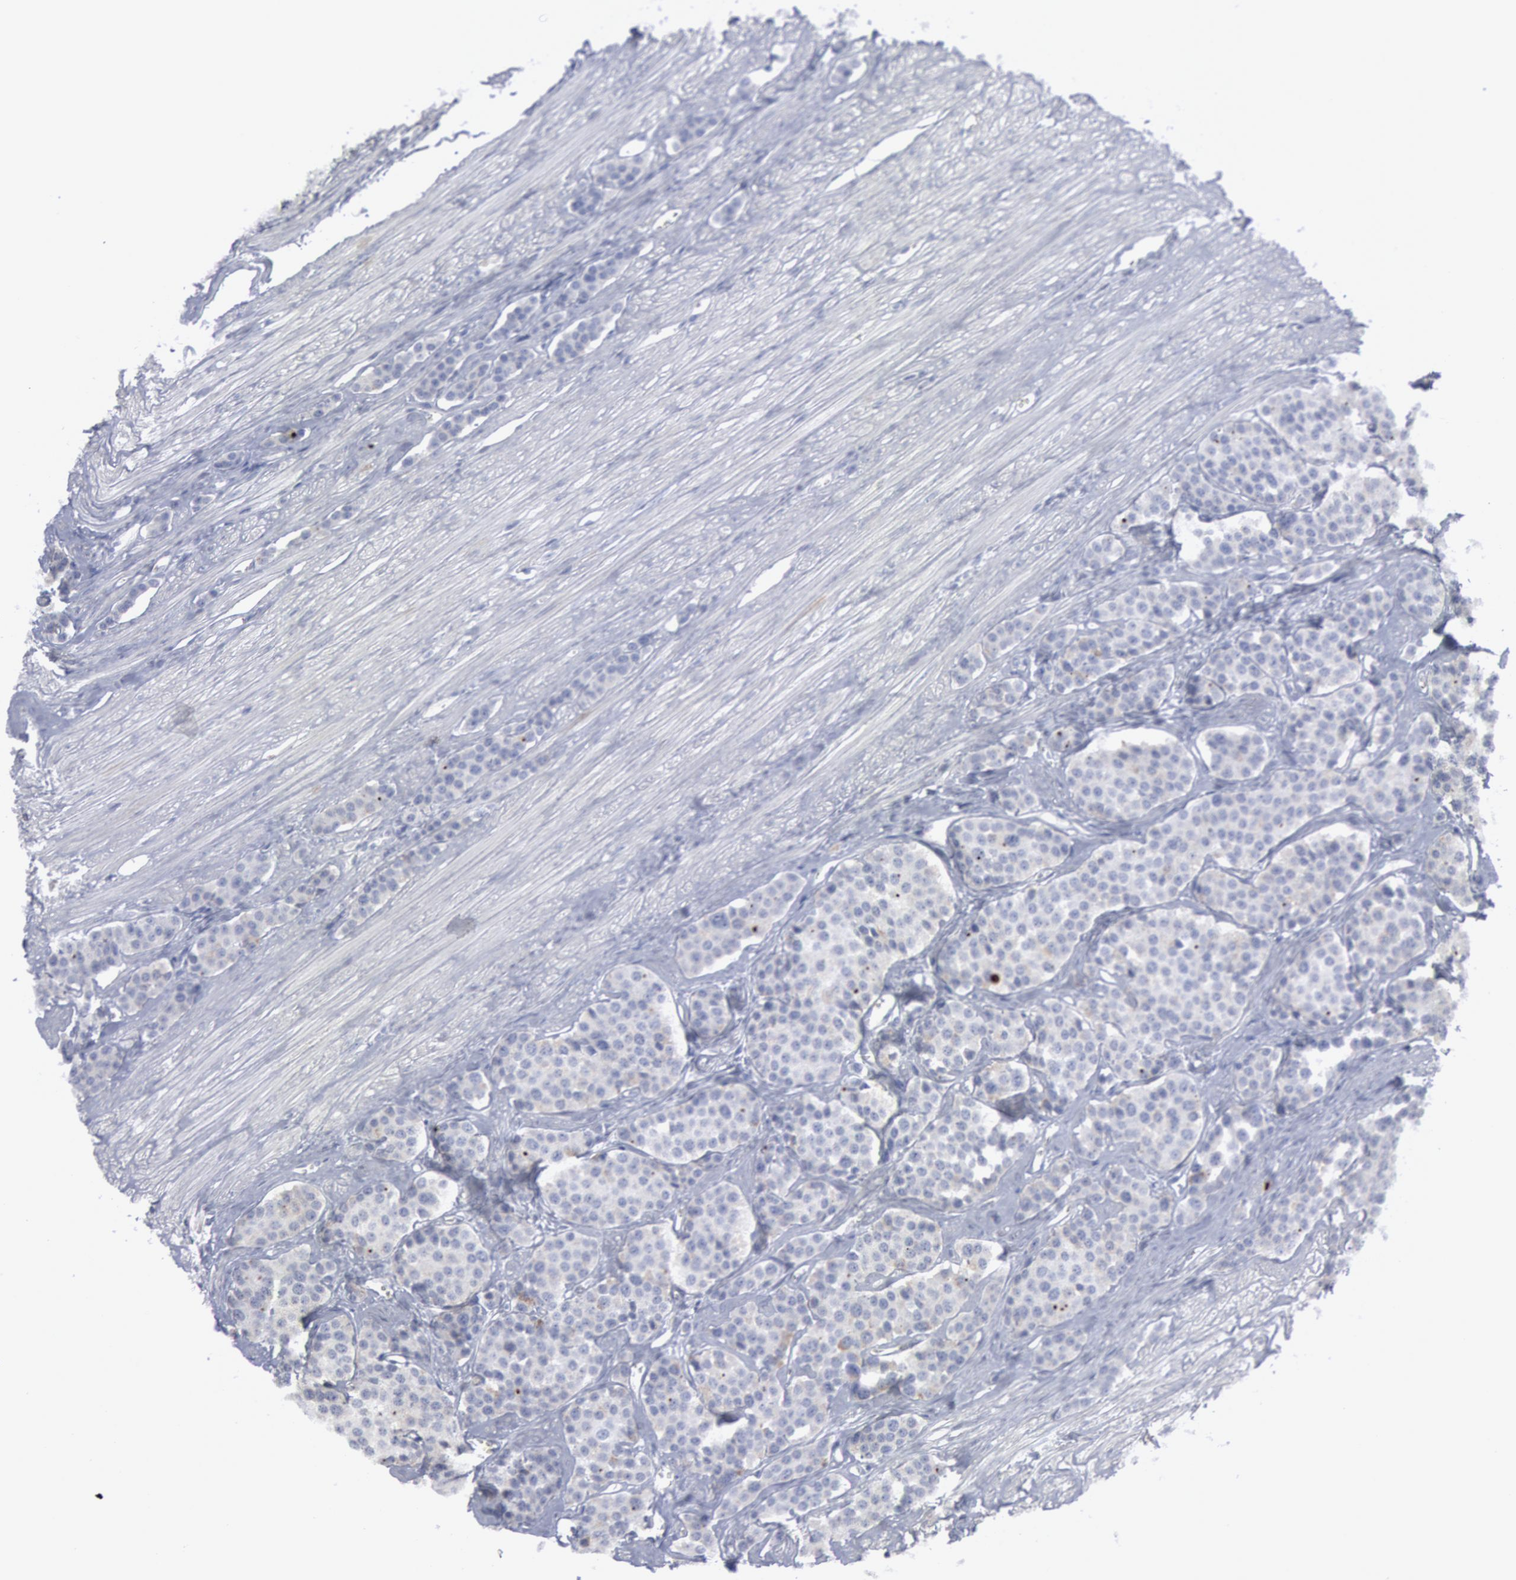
{"staining": {"intensity": "negative", "quantity": "none", "location": "none"}, "tissue": "carcinoid", "cell_type": "Tumor cells", "image_type": "cancer", "snomed": [{"axis": "morphology", "description": "Carcinoid, malignant, NOS"}, {"axis": "topography", "description": "Small intestine"}], "caption": "IHC micrograph of carcinoid (malignant) stained for a protein (brown), which exhibits no positivity in tumor cells.", "gene": "DMC1", "patient": {"sex": "male", "age": 60}}